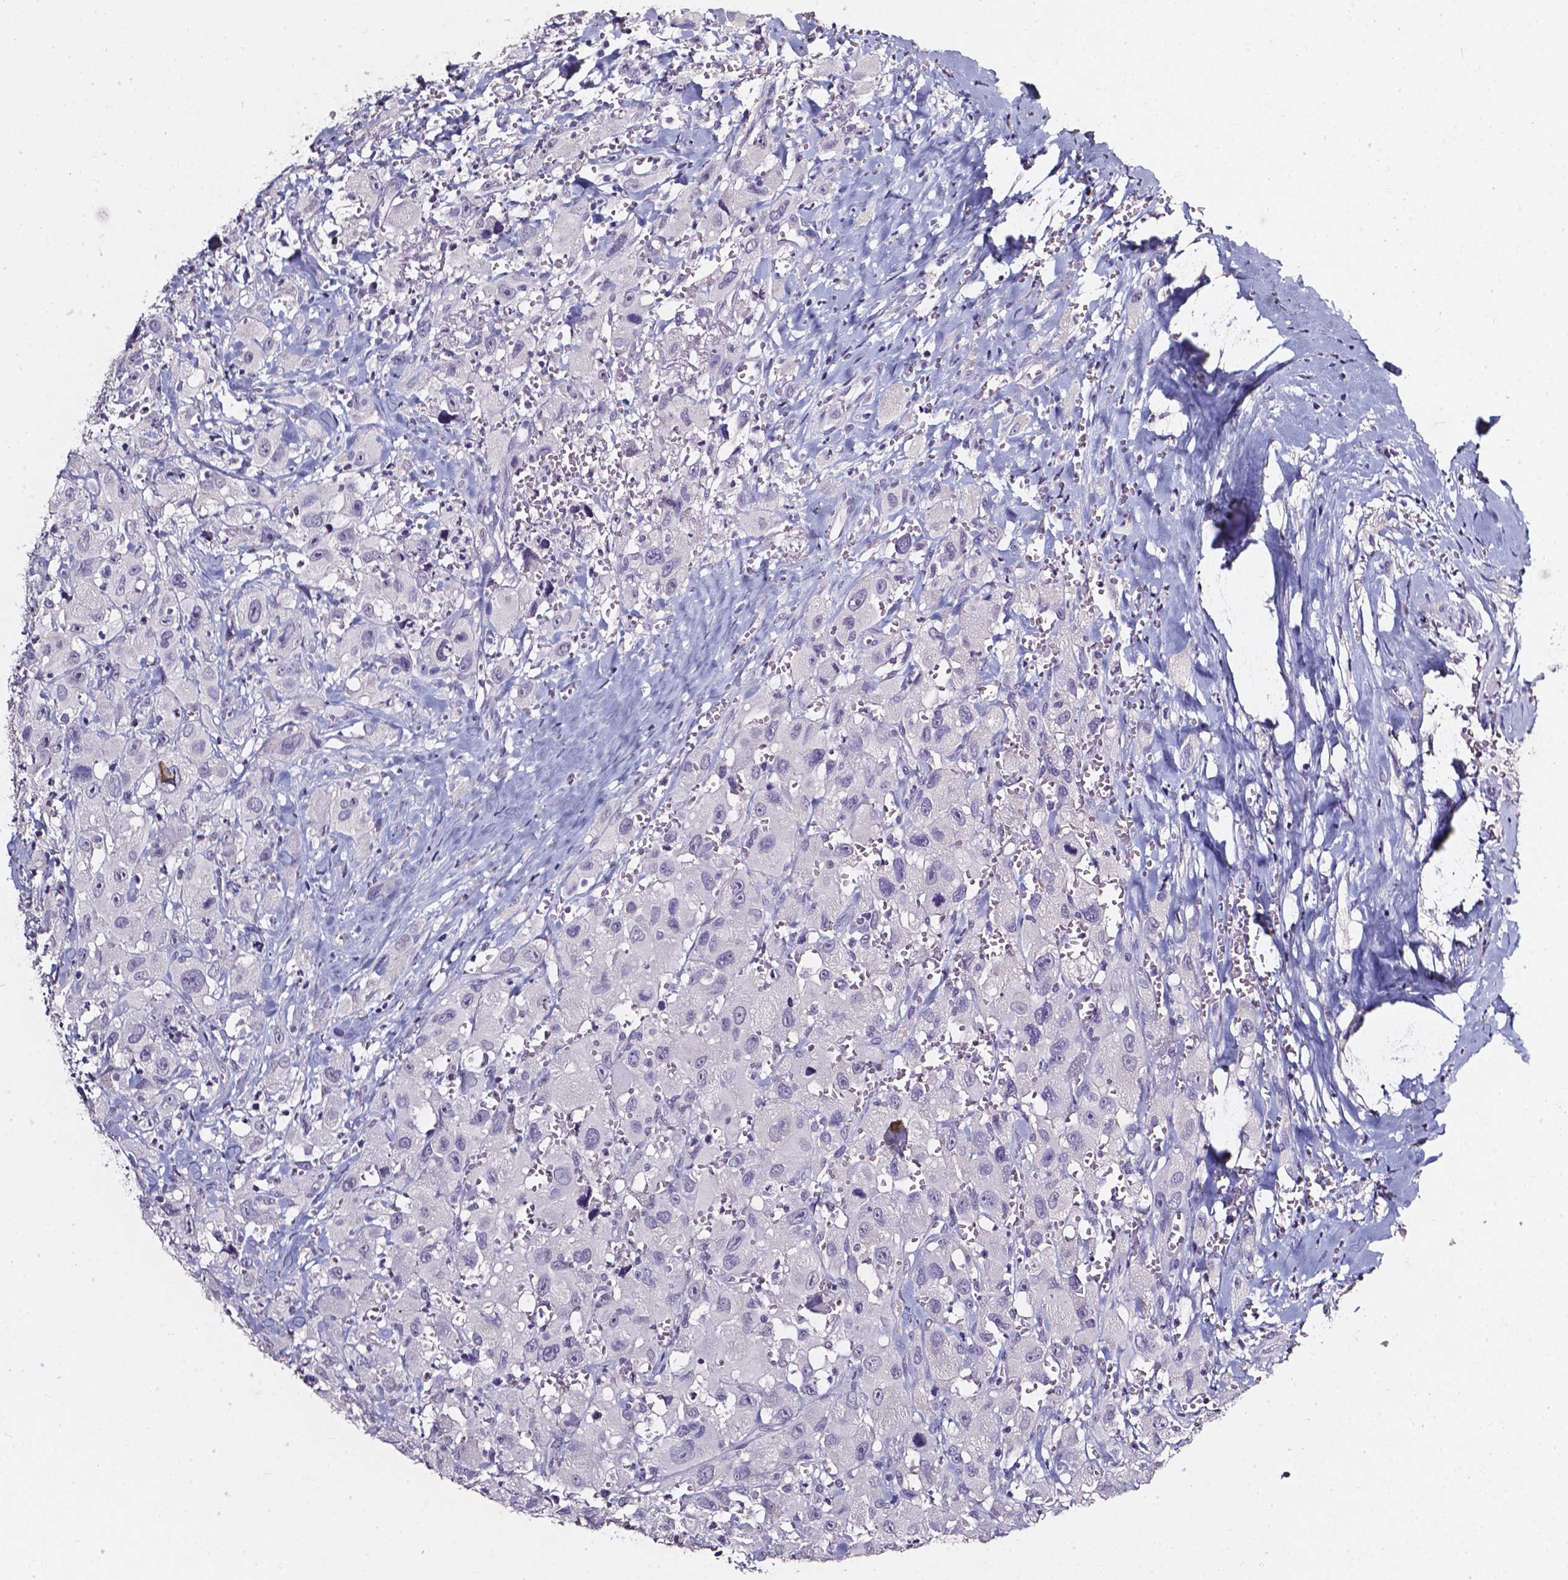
{"staining": {"intensity": "negative", "quantity": "none", "location": "none"}, "tissue": "head and neck cancer", "cell_type": "Tumor cells", "image_type": "cancer", "snomed": [{"axis": "morphology", "description": "Squamous cell carcinoma, NOS"}, {"axis": "morphology", "description": "Squamous cell carcinoma, metastatic, NOS"}, {"axis": "topography", "description": "Oral tissue"}, {"axis": "topography", "description": "Head-Neck"}], "caption": "Head and neck cancer (metastatic squamous cell carcinoma) was stained to show a protein in brown. There is no significant expression in tumor cells.", "gene": "AKR1B10", "patient": {"sex": "female", "age": 85}}